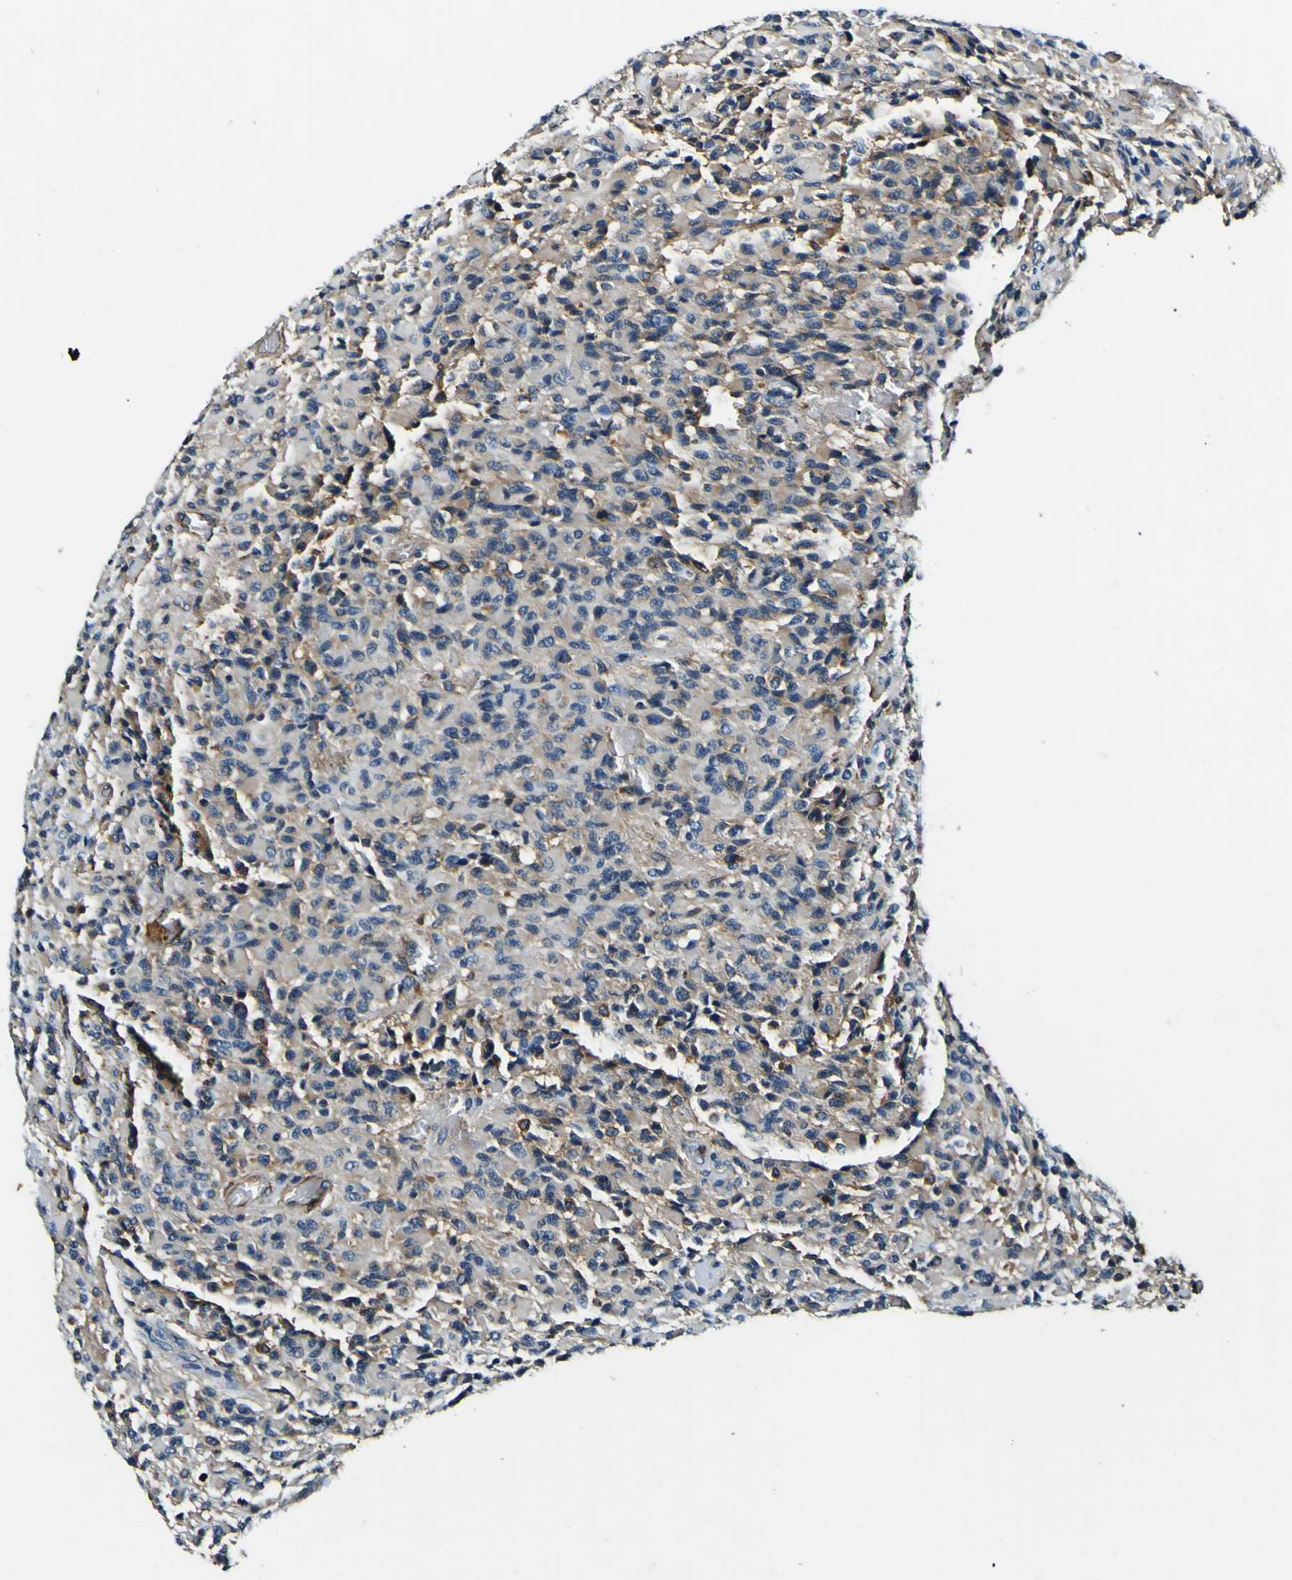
{"staining": {"intensity": "moderate", "quantity": "25%-75%", "location": "cytoplasmic/membranous"}, "tissue": "glioma", "cell_type": "Tumor cells", "image_type": "cancer", "snomed": [{"axis": "morphology", "description": "Glioma, malignant, High grade"}, {"axis": "topography", "description": "Brain"}], "caption": "DAB immunohistochemical staining of glioma exhibits moderate cytoplasmic/membranous protein expression in approximately 25%-75% of tumor cells. The staining is performed using DAB (3,3'-diaminobenzidine) brown chromogen to label protein expression. The nuclei are counter-stained blue using hematoxylin.", "gene": "RHOT2", "patient": {"sex": "male", "age": 71}}